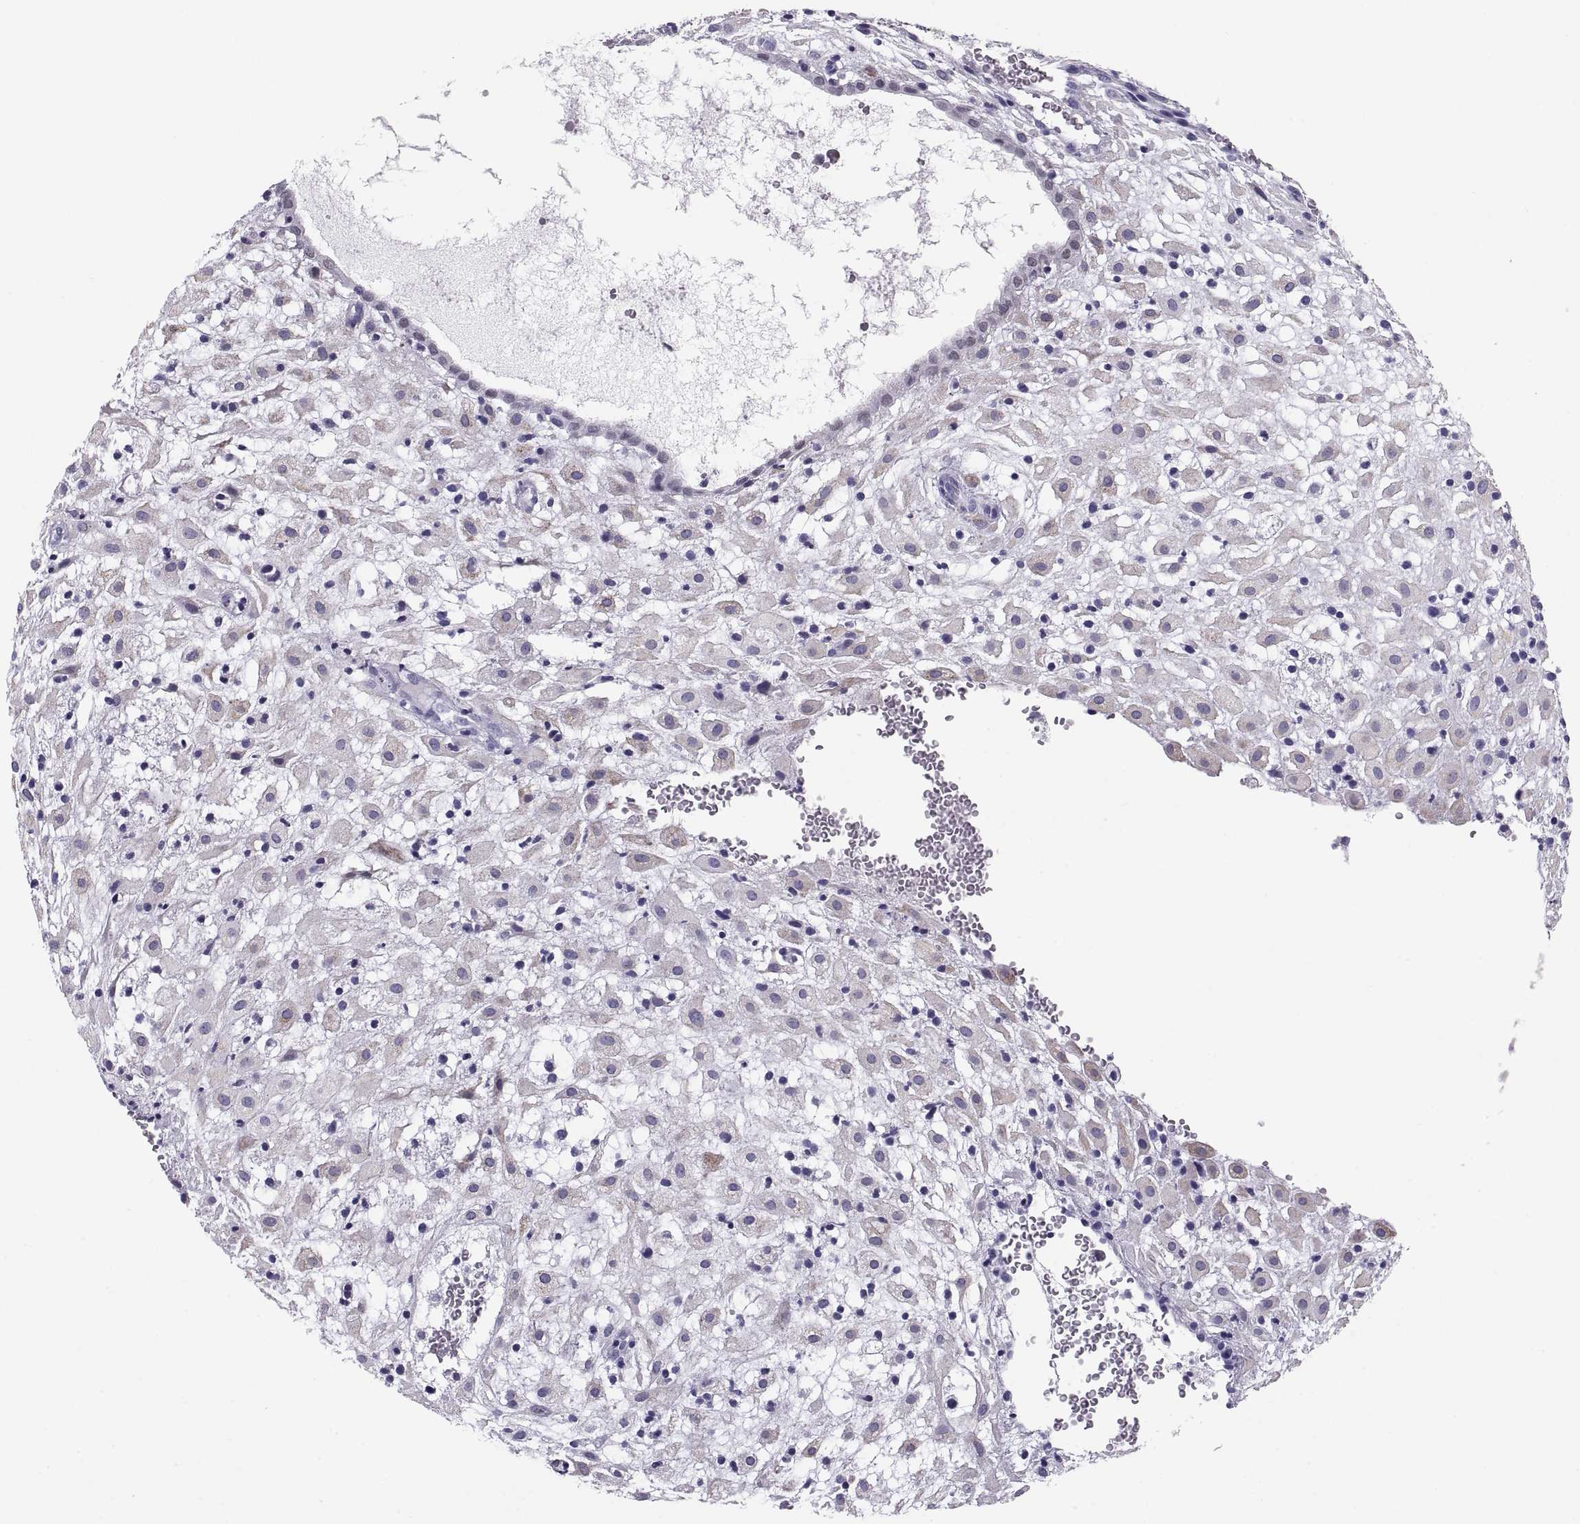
{"staining": {"intensity": "weak", "quantity": "25%-75%", "location": "cytoplasmic/membranous"}, "tissue": "placenta", "cell_type": "Decidual cells", "image_type": "normal", "snomed": [{"axis": "morphology", "description": "Normal tissue, NOS"}, {"axis": "topography", "description": "Placenta"}], "caption": "Brown immunohistochemical staining in normal human placenta exhibits weak cytoplasmic/membranous expression in about 25%-75% of decidual cells. Ihc stains the protein in brown and the nuclei are stained blue.", "gene": "PAX2", "patient": {"sex": "female", "age": 24}}